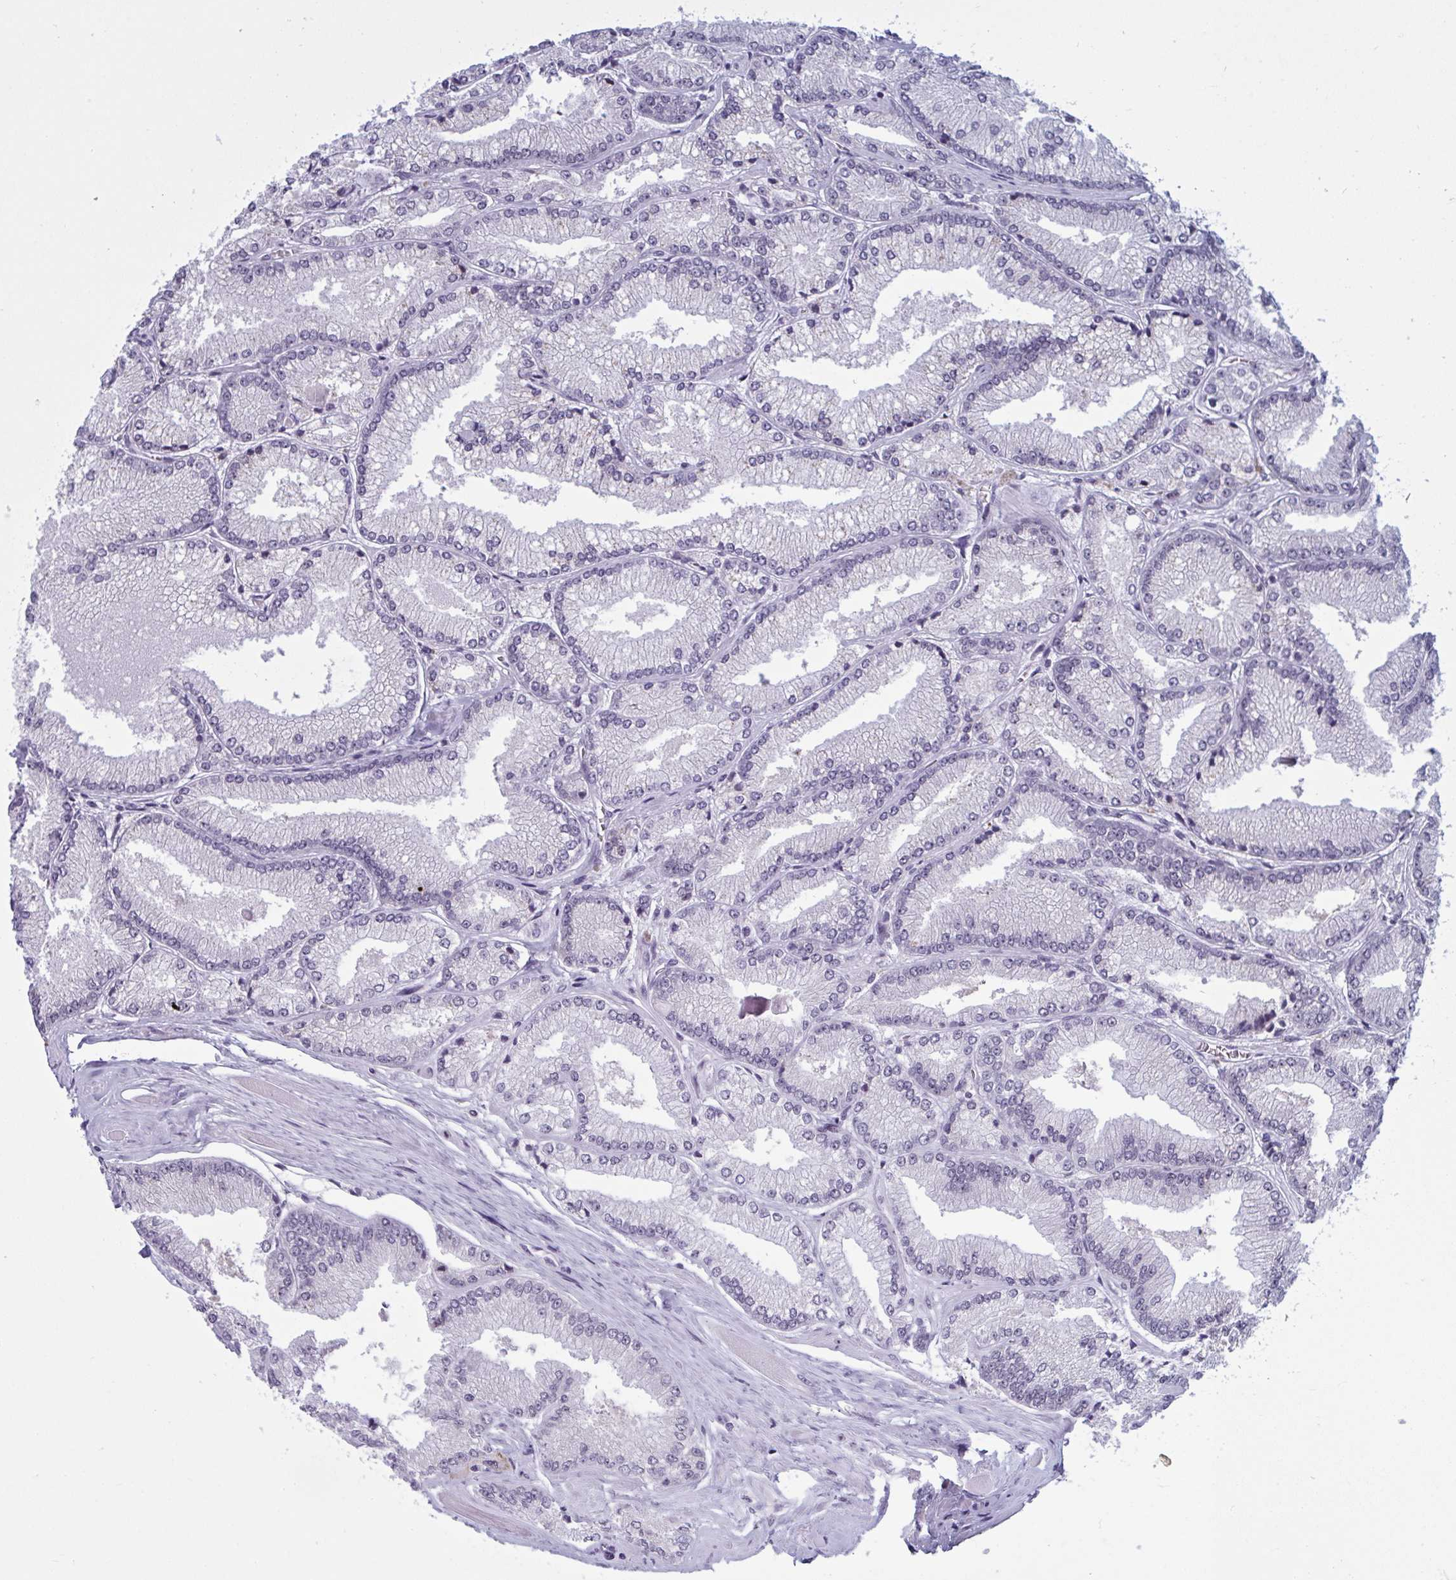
{"staining": {"intensity": "negative", "quantity": "none", "location": "none"}, "tissue": "prostate cancer", "cell_type": "Tumor cells", "image_type": "cancer", "snomed": [{"axis": "morphology", "description": "Adenocarcinoma, Low grade"}, {"axis": "topography", "description": "Prostate"}], "caption": "Protein analysis of low-grade adenocarcinoma (prostate) shows no significant staining in tumor cells.", "gene": "TGM6", "patient": {"sex": "male", "age": 67}}